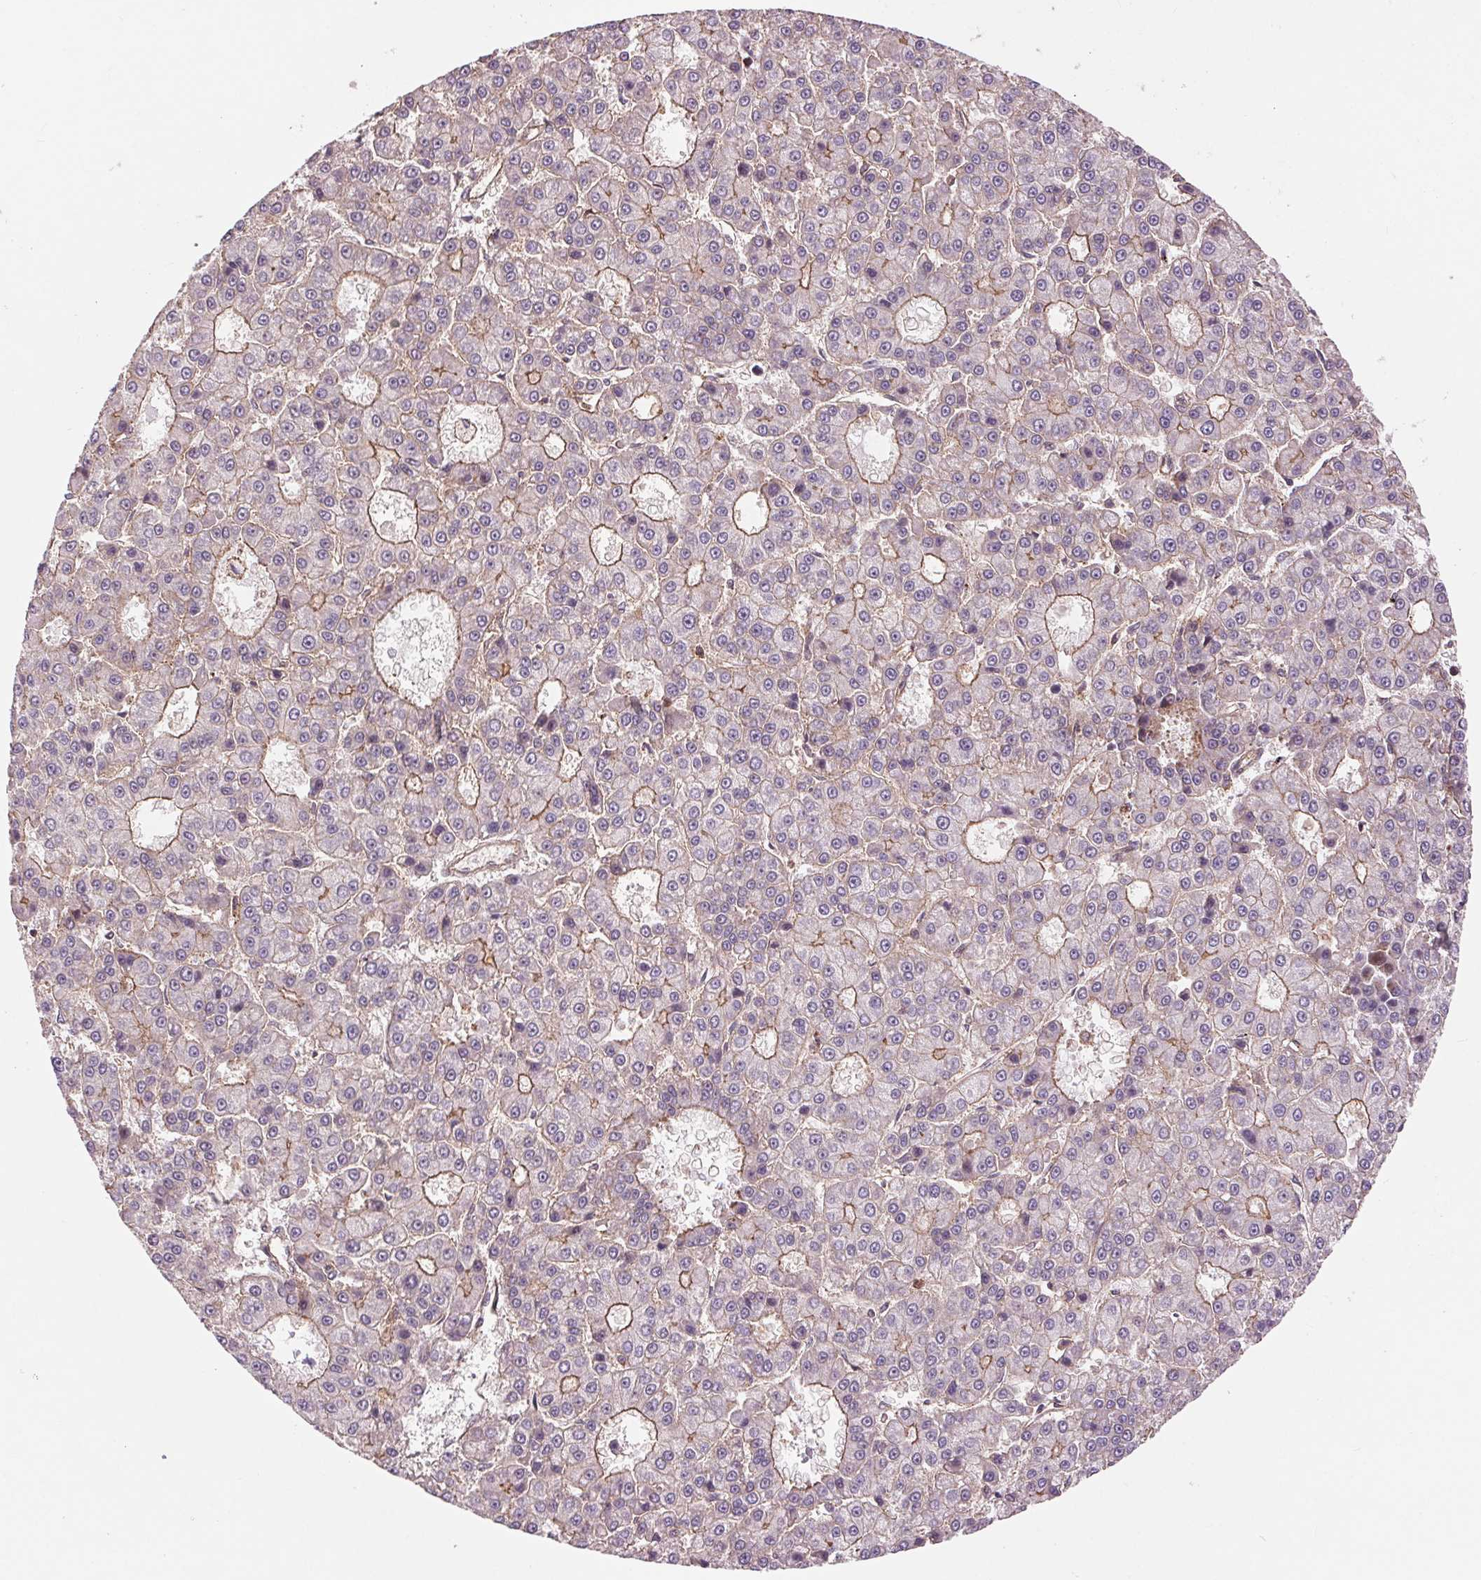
{"staining": {"intensity": "moderate", "quantity": "<25%", "location": "cytoplasmic/membranous"}, "tissue": "liver cancer", "cell_type": "Tumor cells", "image_type": "cancer", "snomed": [{"axis": "morphology", "description": "Carcinoma, Hepatocellular, NOS"}, {"axis": "topography", "description": "Liver"}], "caption": "Protein expression analysis of liver cancer demonstrates moderate cytoplasmic/membranous expression in approximately <25% of tumor cells.", "gene": "CHMP4B", "patient": {"sex": "male", "age": 70}}